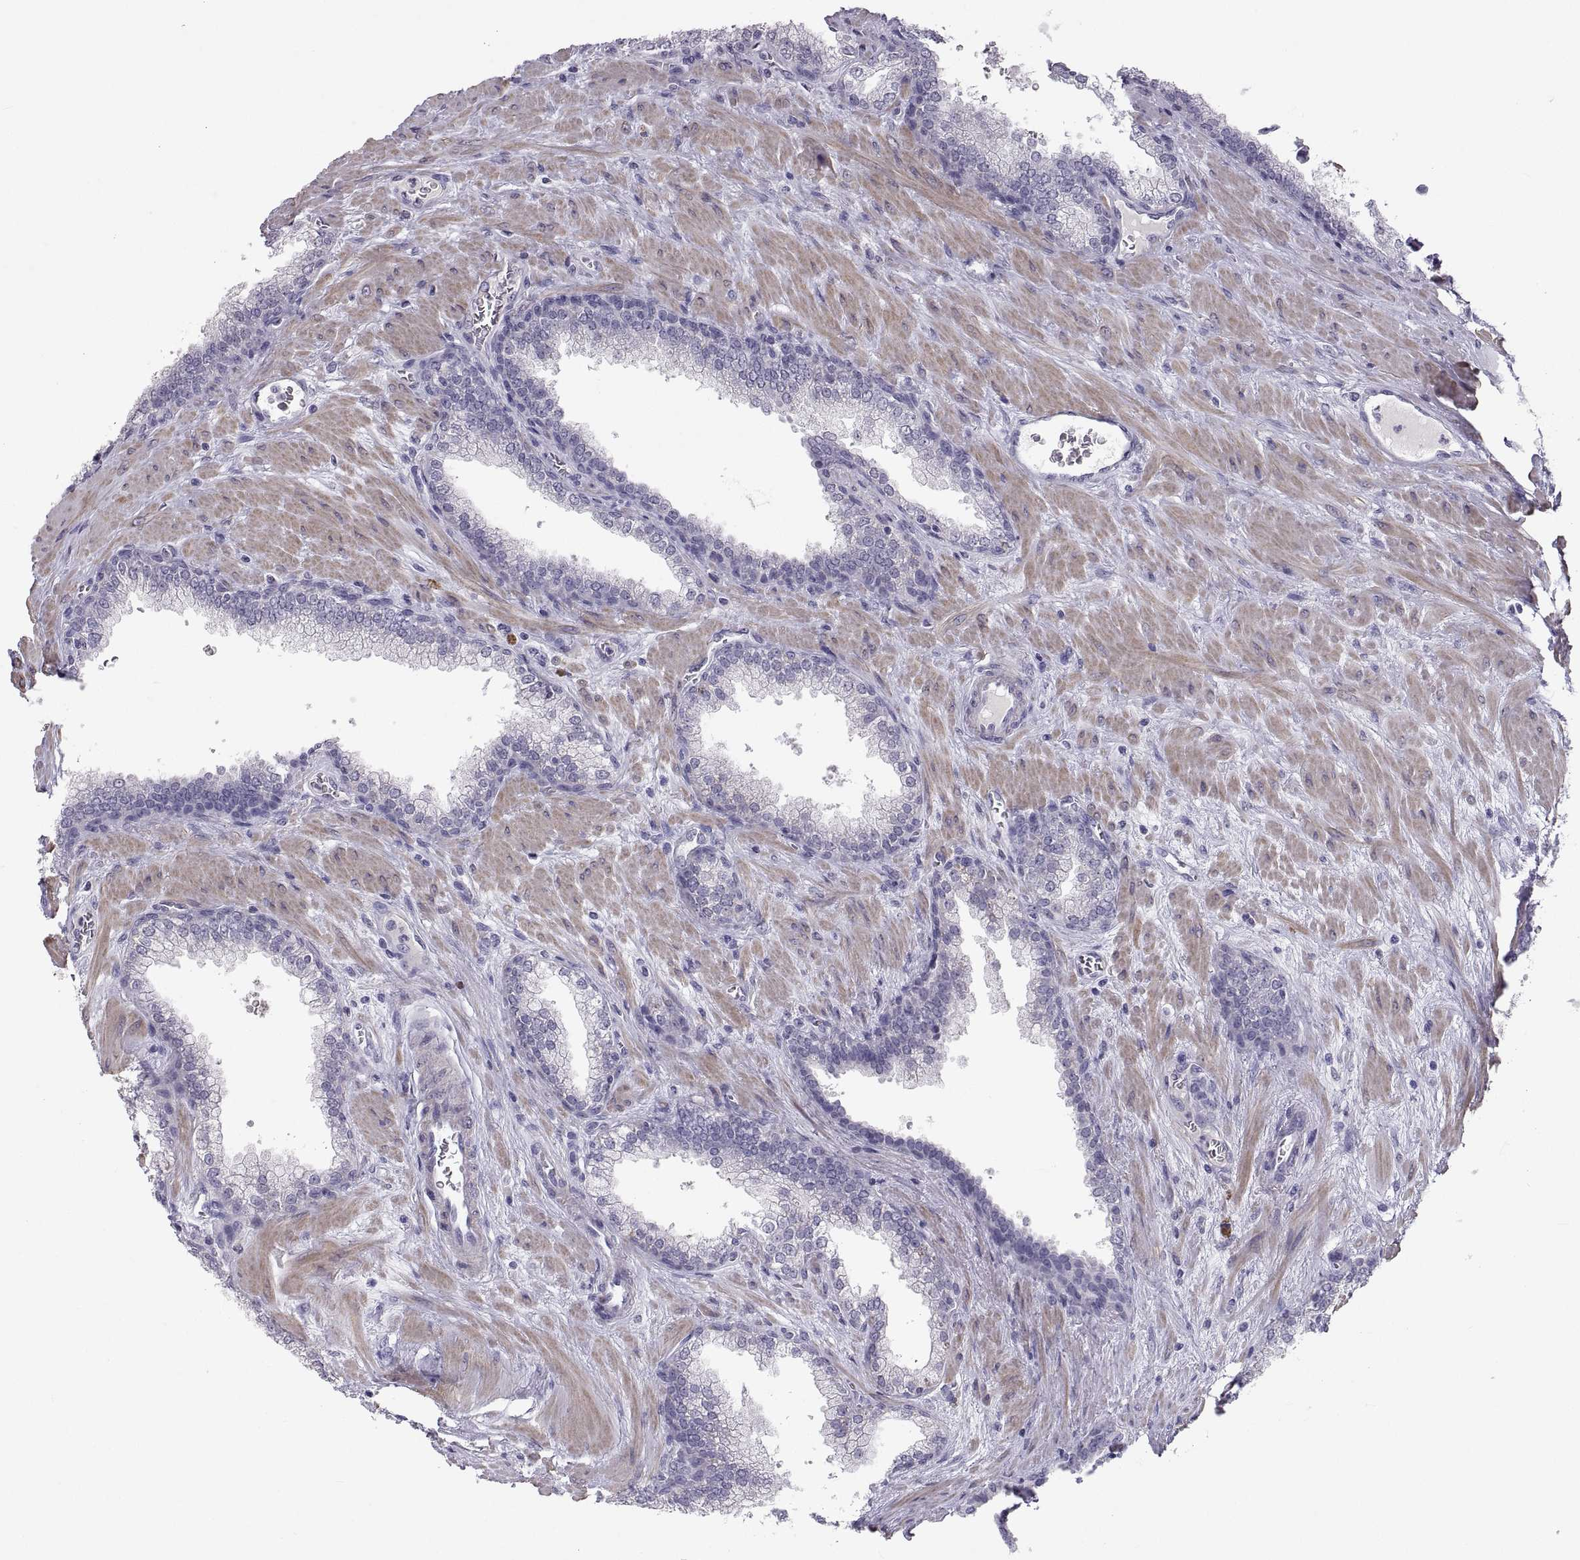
{"staining": {"intensity": "negative", "quantity": "none", "location": "none"}, "tissue": "prostate cancer", "cell_type": "Tumor cells", "image_type": "cancer", "snomed": [{"axis": "morphology", "description": "Adenocarcinoma, NOS"}, {"axis": "topography", "description": "Prostate"}], "caption": "IHC micrograph of neoplastic tissue: human adenocarcinoma (prostate) stained with DAB displays no significant protein expression in tumor cells. (DAB immunohistochemistry (IHC) with hematoxylin counter stain).", "gene": "IGSF1", "patient": {"sex": "male", "age": 67}}